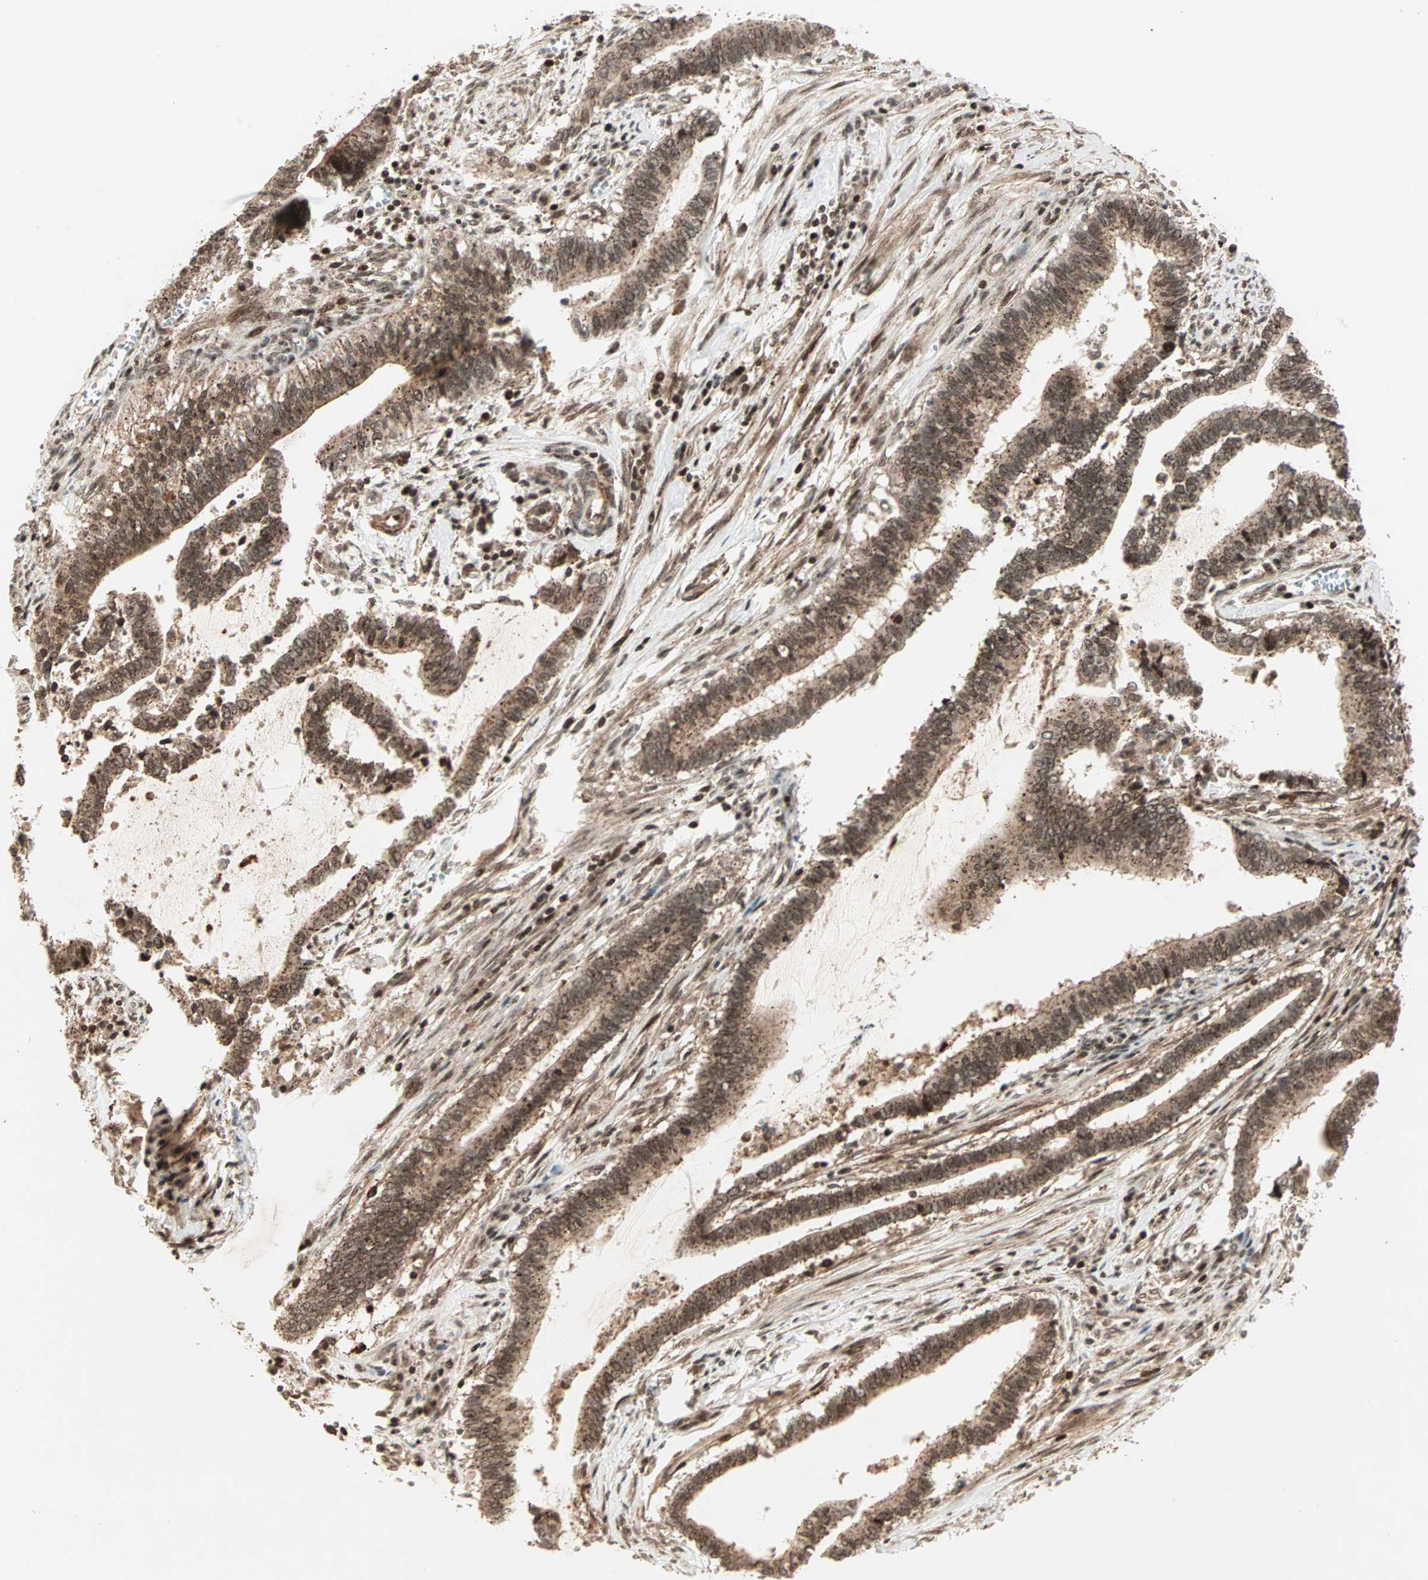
{"staining": {"intensity": "strong", "quantity": ">75%", "location": "cytoplasmic/membranous,nuclear"}, "tissue": "cervical cancer", "cell_type": "Tumor cells", "image_type": "cancer", "snomed": [{"axis": "morphology", "description": "Adenocarcinoma, NOS"}, {"axis": "topography", "description": "Cervix"}], "caption": "A brown stain highlights strong cytoplasmic/membranous and nuclear staining of a protein in human adenocarcinoma (cervical) tumor cells.", "gene": "ZBED9", "patient": {"sex": "female", "age": 44}}